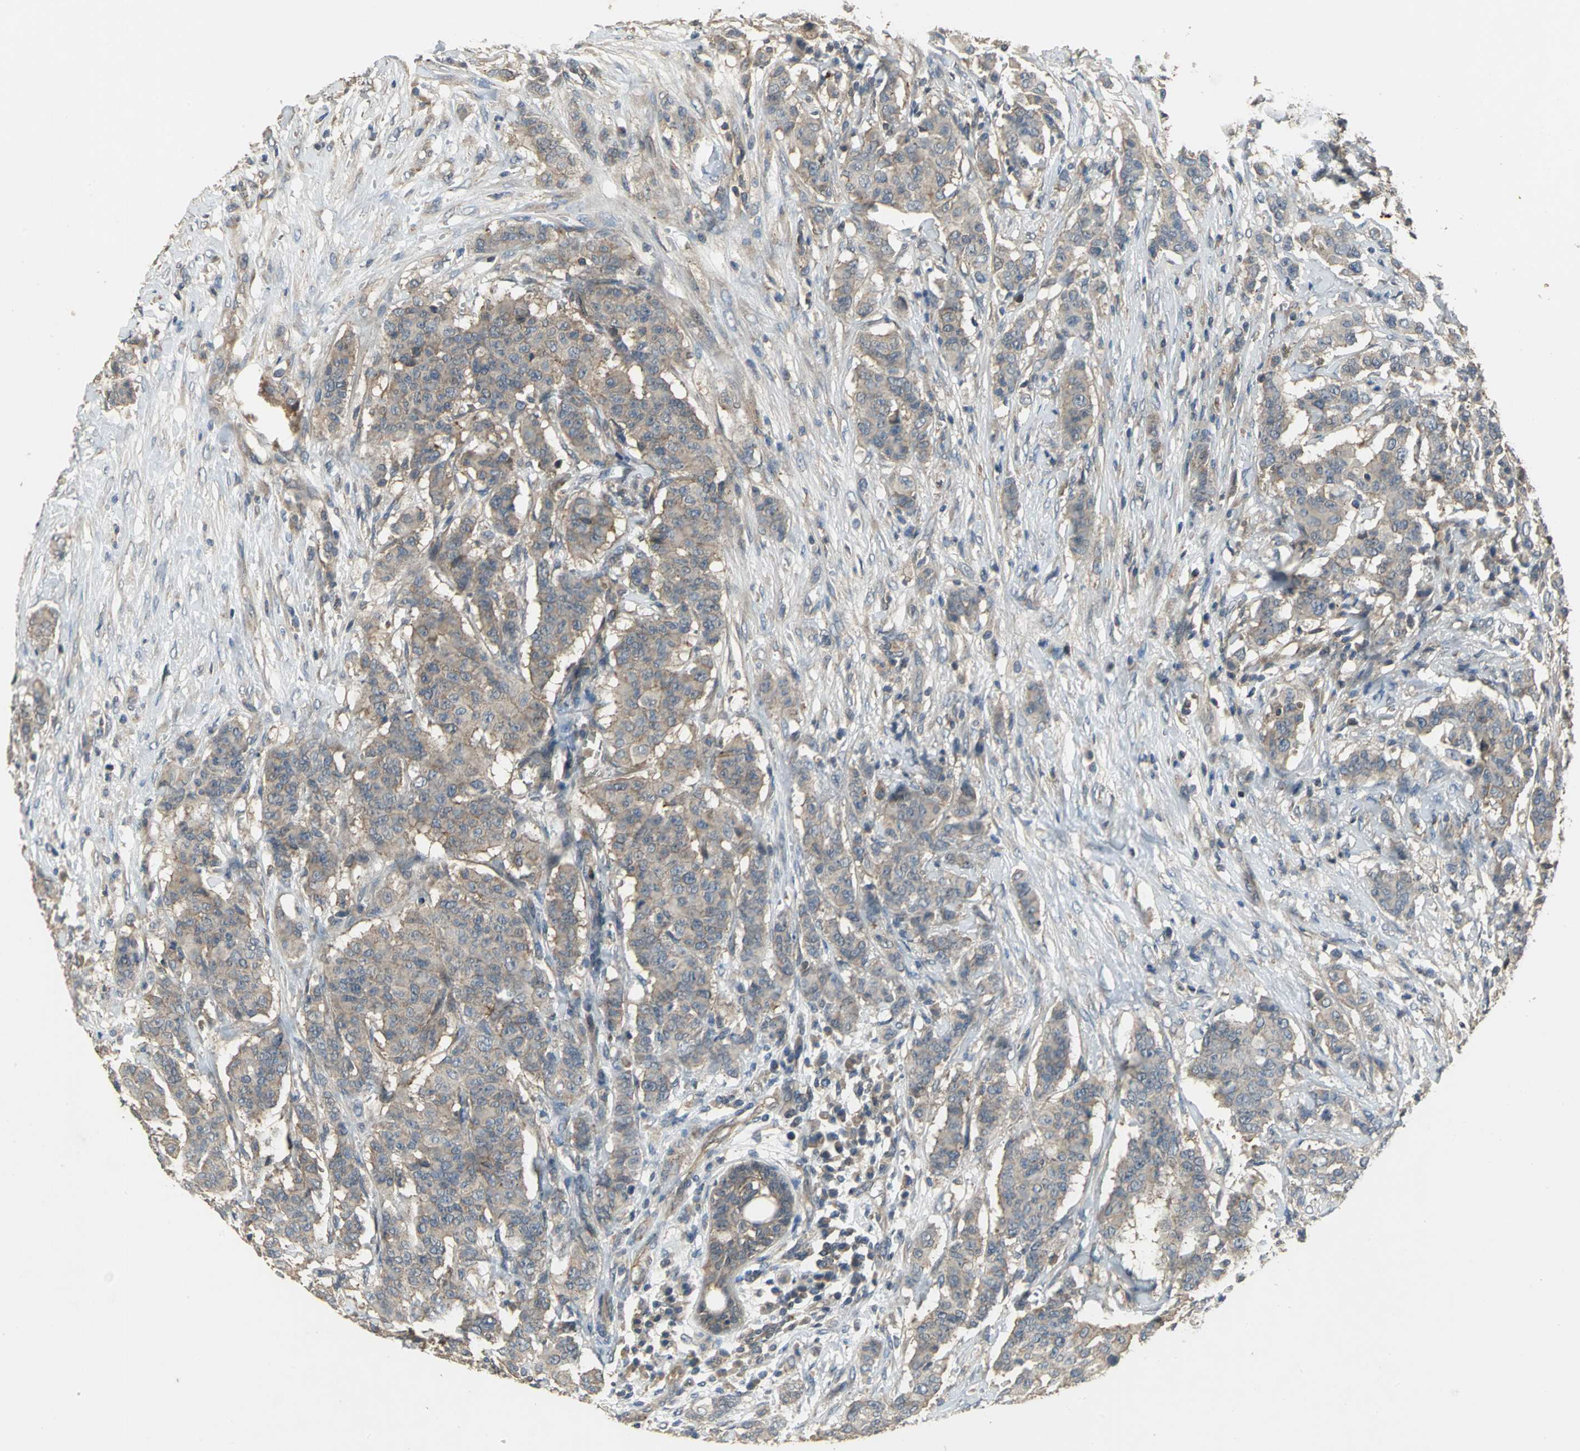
{"staining": {"intensity": "moderate", "quantity": ">75%", "location": "cytoplasmic/membranous"}, "tissue": "breast cancer", "cell_type": "Tumor cells", "image_type": "cancer", "snomed": [{"axis": "morphology", "description": "Duct carcinoma"}, {"axis": "topography", "description": "Breast"}], "caption": "Brown immunohistochemical staining in breast invasive ductal carcinoma shows moderate cytoplasmic/membranous positivity in approximately >75% of tumor cells.", "gene": "MET", "patient": {"sex": "female", "age": 40}}